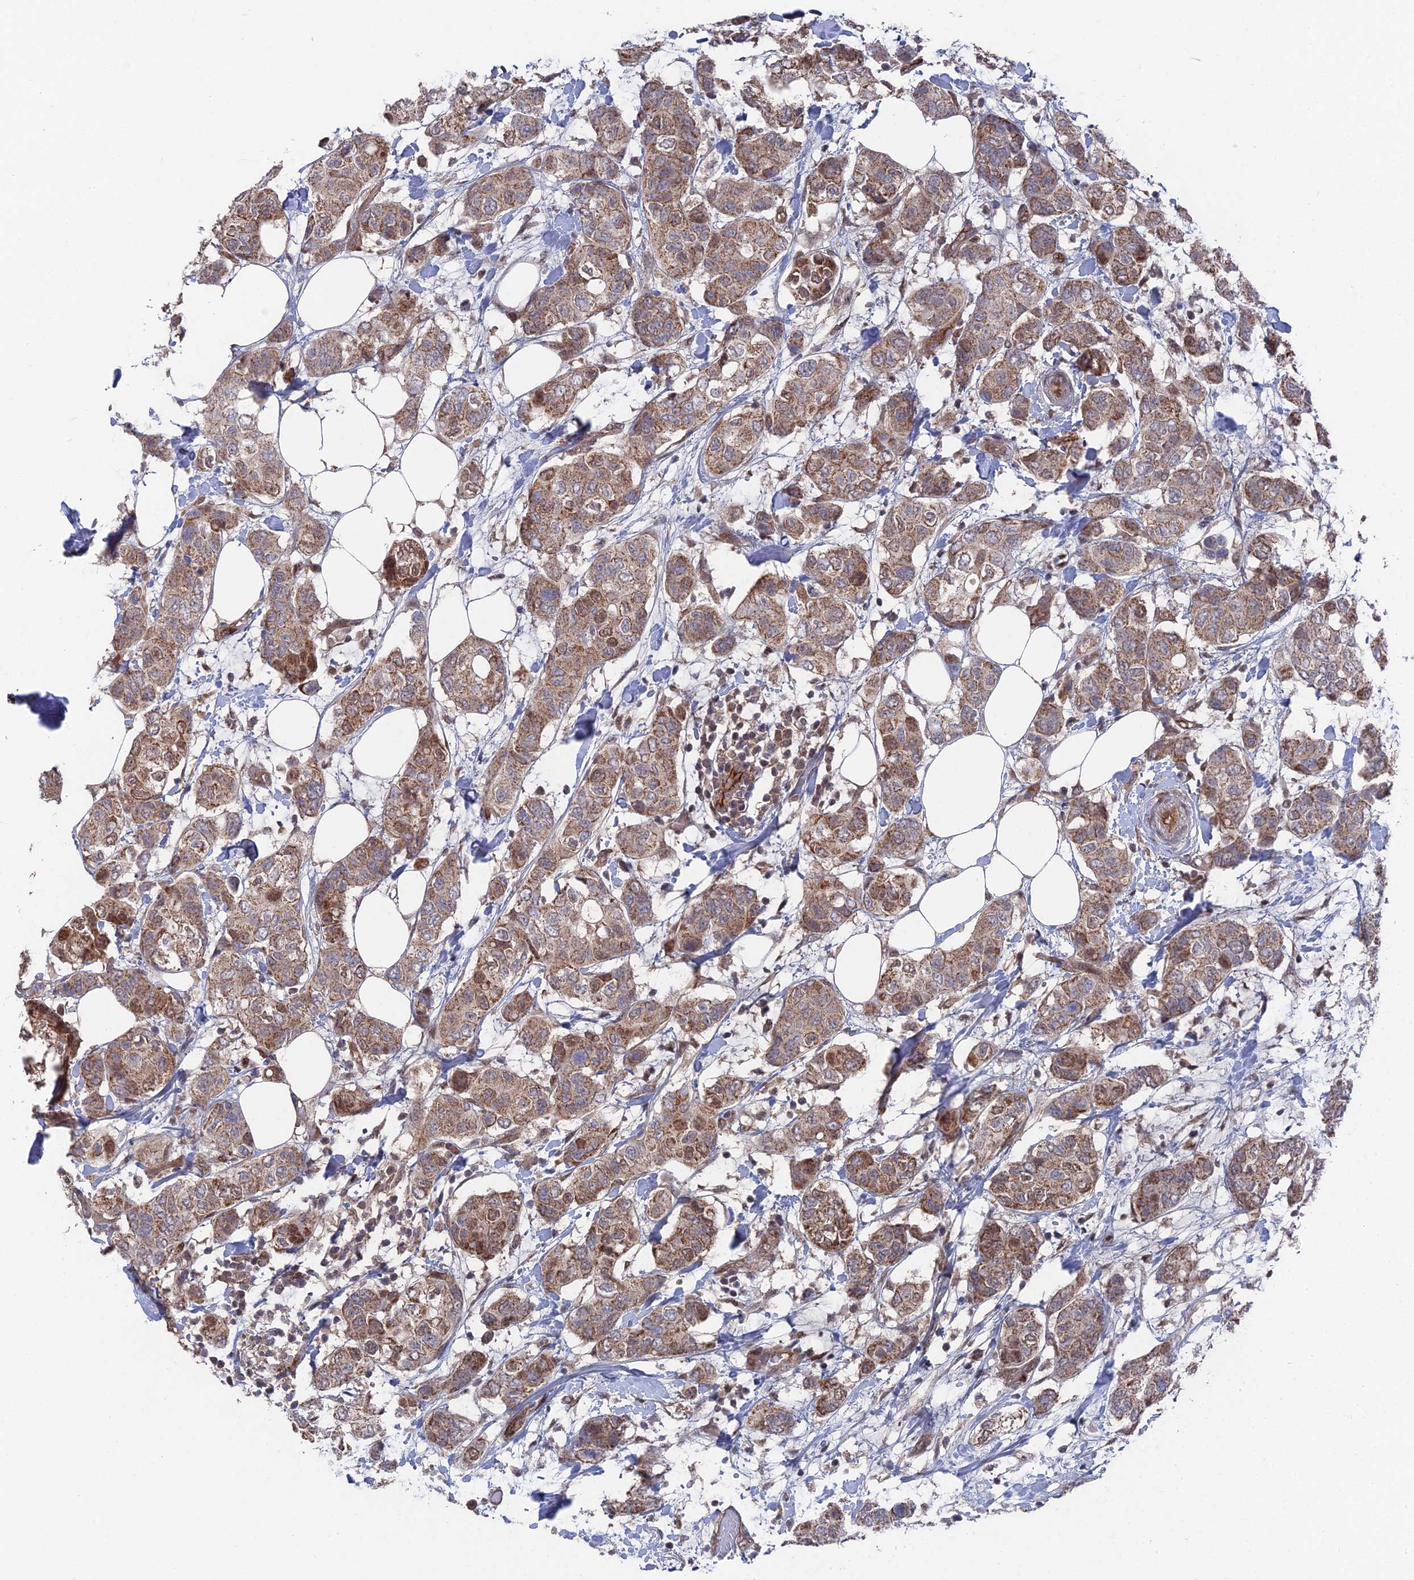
{"staining": {"intensity": "moderate", "quantity": ">75%", "location": "cytoplasmic/membranous"}, "tissue": "breast cancer", "cell_type": "Tumor cells", "image_type": "cancer", "snomed": [{"axis": "morphology", "description": "Lobular carcinoma"}, {"axis": "topography", "description": "Breast"}], "caption": "Moderate cytoplasmic/membranous positivity for a protein is appreciated in approximately >75% of tumor cells of lobular carcinoma (breast) using immunohistochemistry (IHC).", "gene": "UNC5D", "patient": {"sex": "female", "age": 51}}